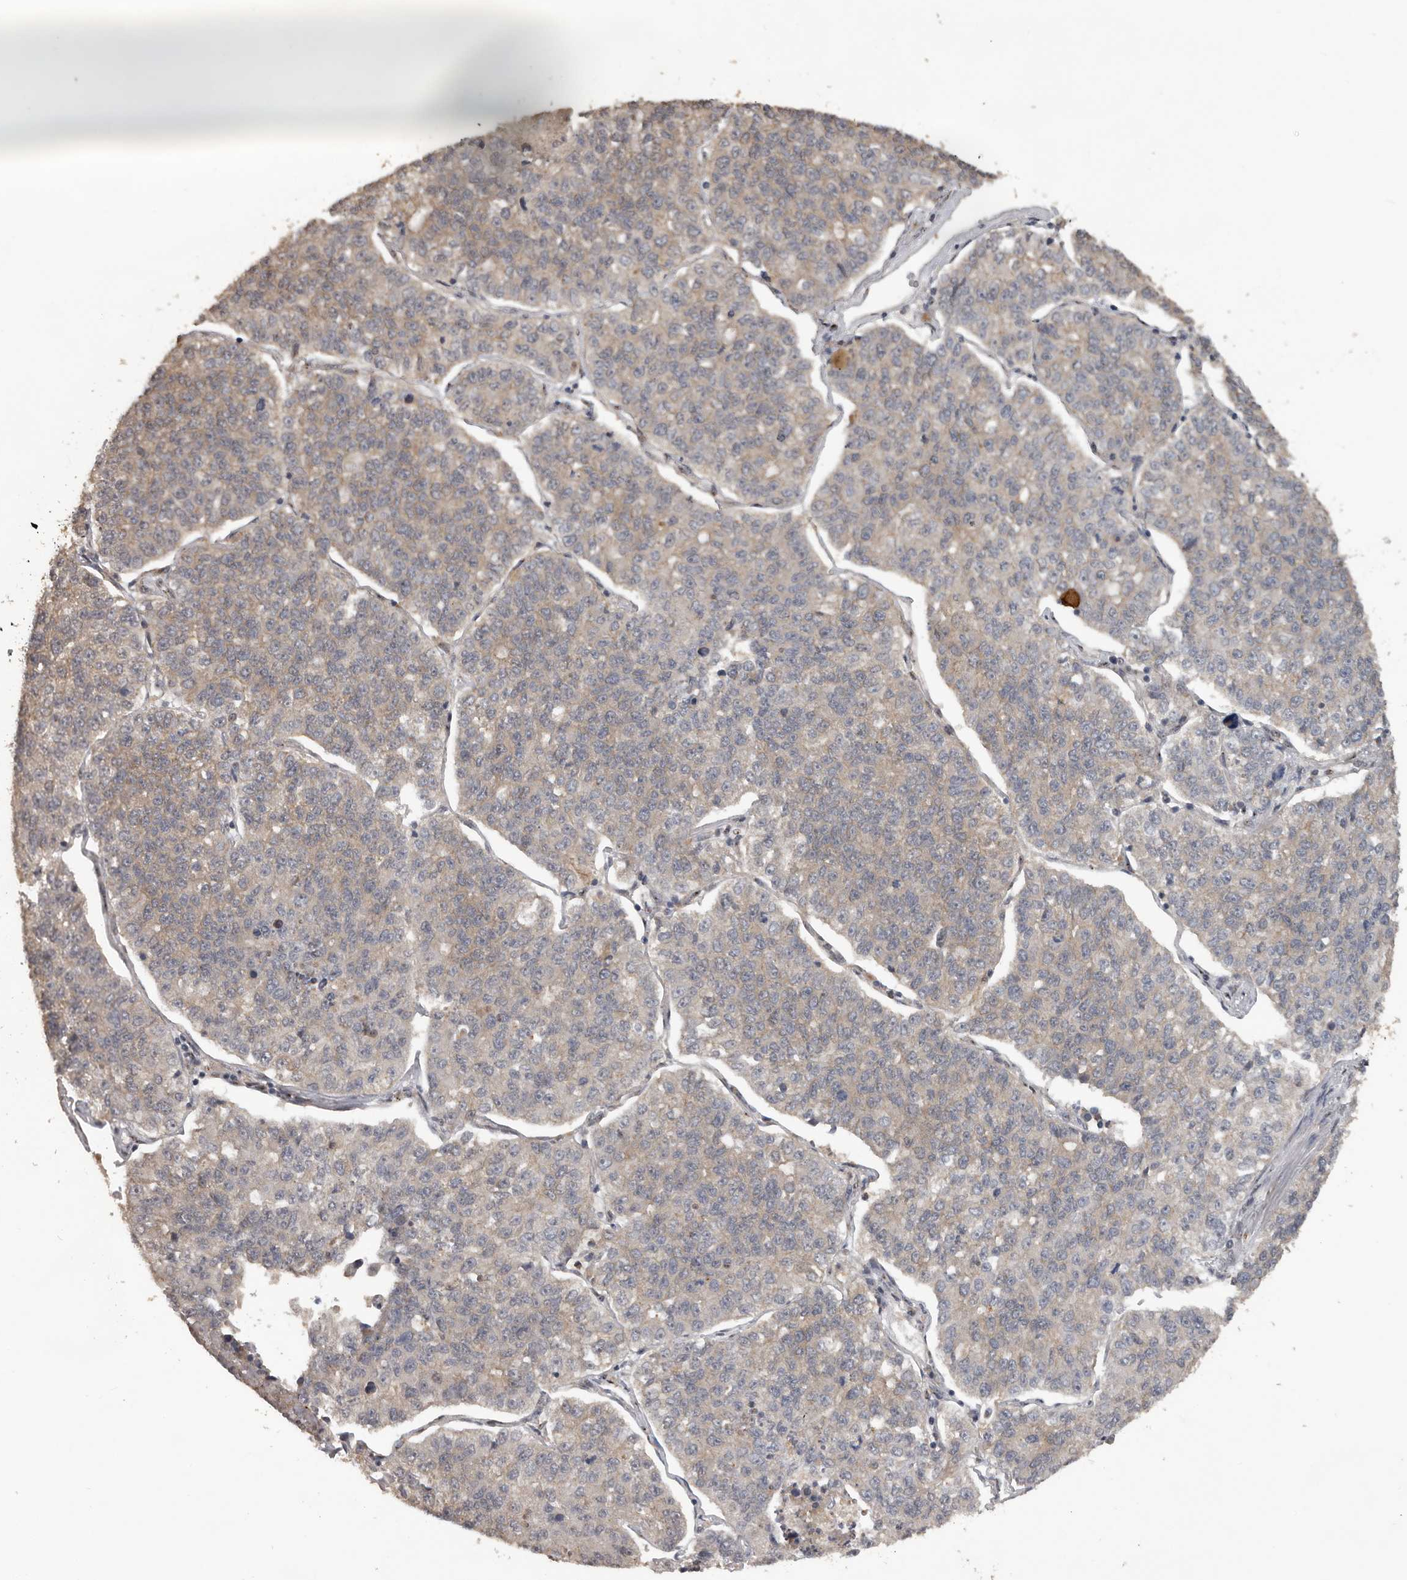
{"staining": {"intensity": "weak", "quantity": "25%-75%", "location": "cytoplasmic/membranous"}, "tissue": "lung cancer", "cell_type": "Tumor cells", "image_type": "cancer", "snomed": [{"axis": "morphology", "description": "Adenocarcinoma, NOS"}, {"axis": "topography", "description": "Lung"}], "caption": "Lung cancer was stained to show a protein in brown. There is low levels of weak cytoplasmic/membranous staining in about 25%-75% of tumor cells.", "gene": "CEP350", "patient": {"sex": "male", "age": 49}}